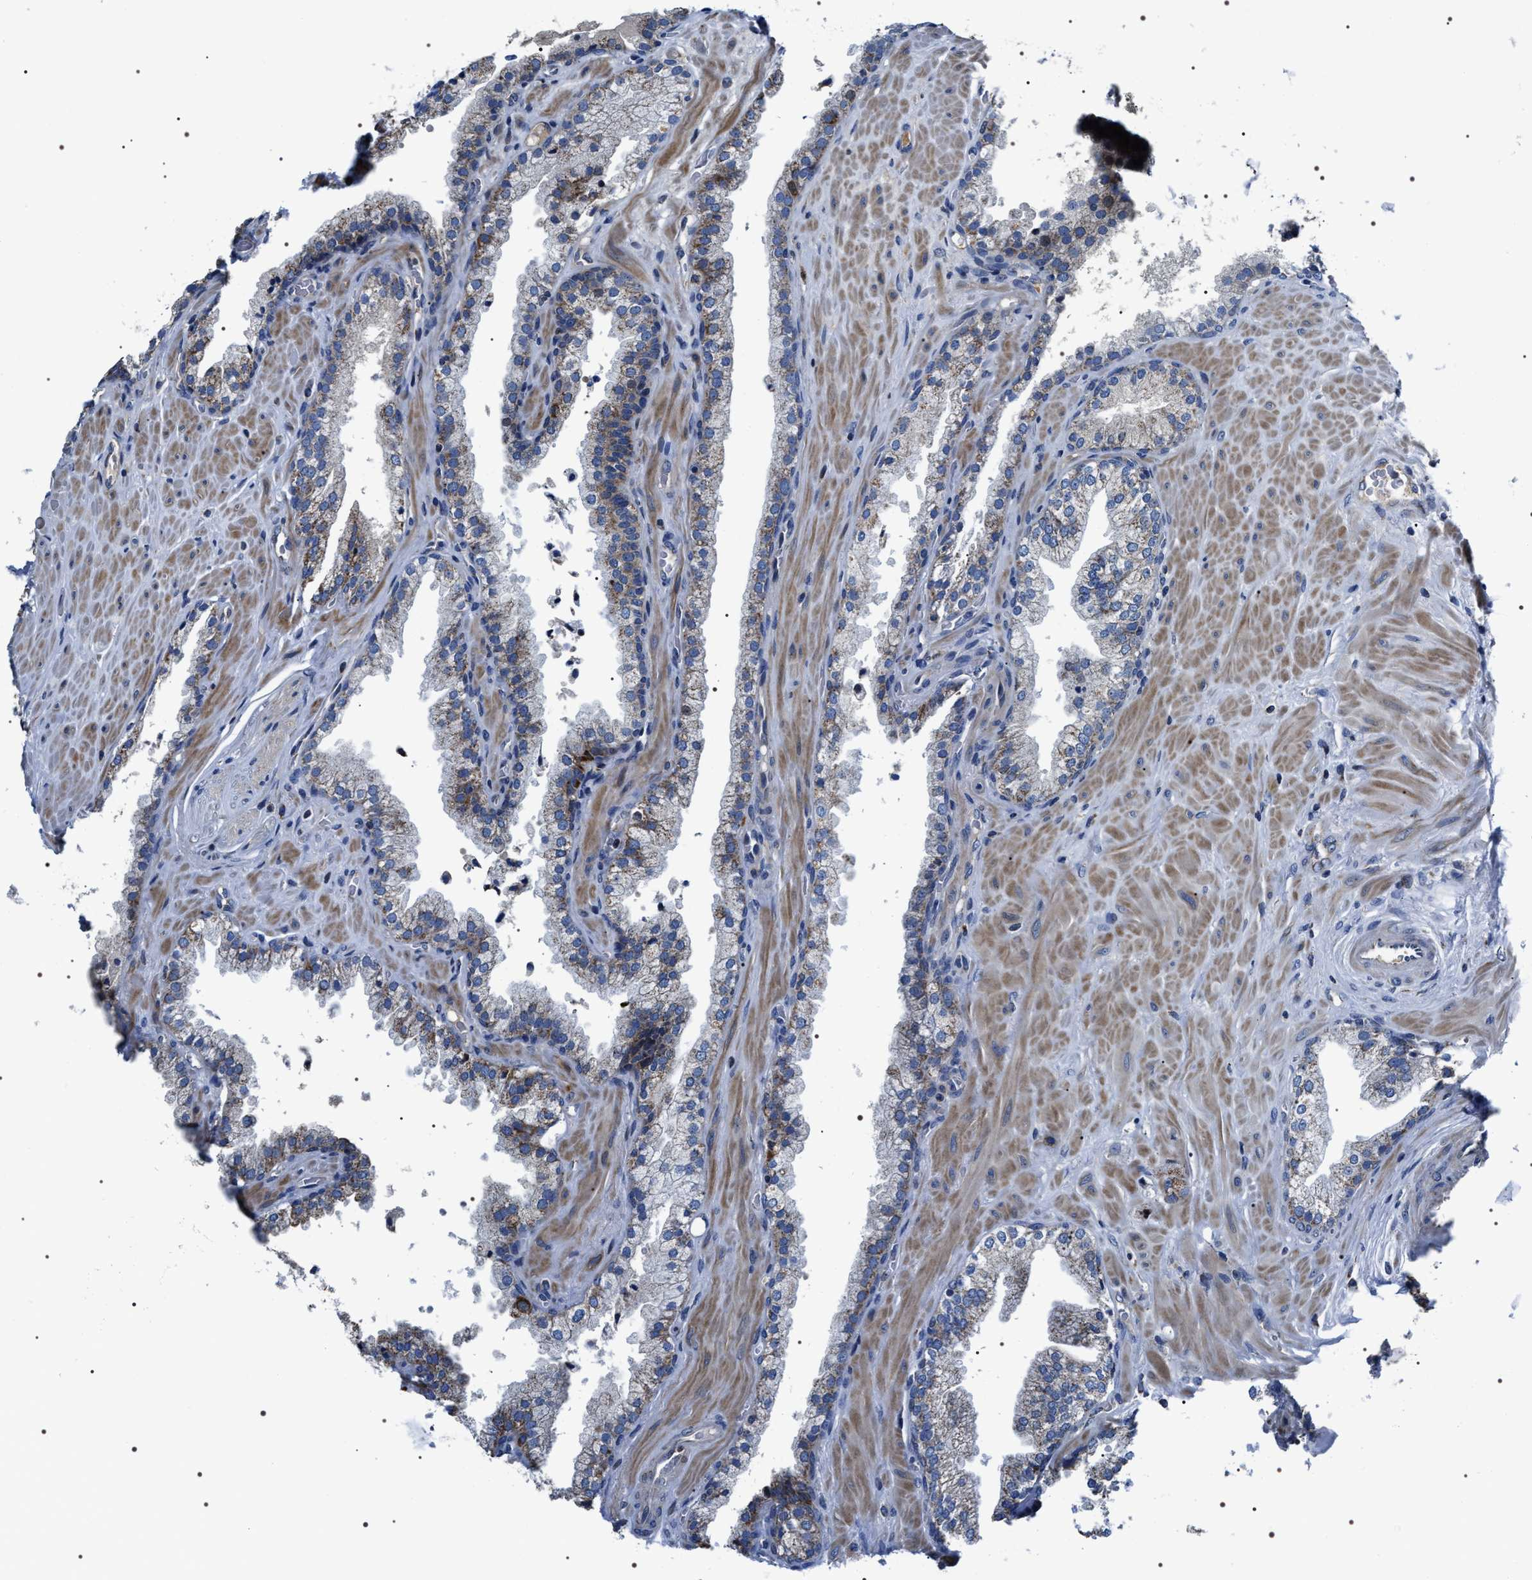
{"staining": {"intensity": "moderate", "quantity": ">75%", "location": "cytoplasmic/membranous"}, "tissue": "prostate cancer", "cell_type": "Tumor cells", "image_type": "cancer", "snomed": [{"axis": "morphology", "description": "Adenocarcinoma, Low grade"}, {"axis": "topography", "description": "Prostate"}], "caption": "The photomicrograph reveals staining of prostate adenocarcinoma (low-grade), revealing moderate cytoplasmic/membranous protein positivity (brown color) within tumor cells. (DAB IHC, brown staining for protein, blue staining for nuclei).", "gene": "NTMT1", "patient": {"sex": "male", "age": 71}}